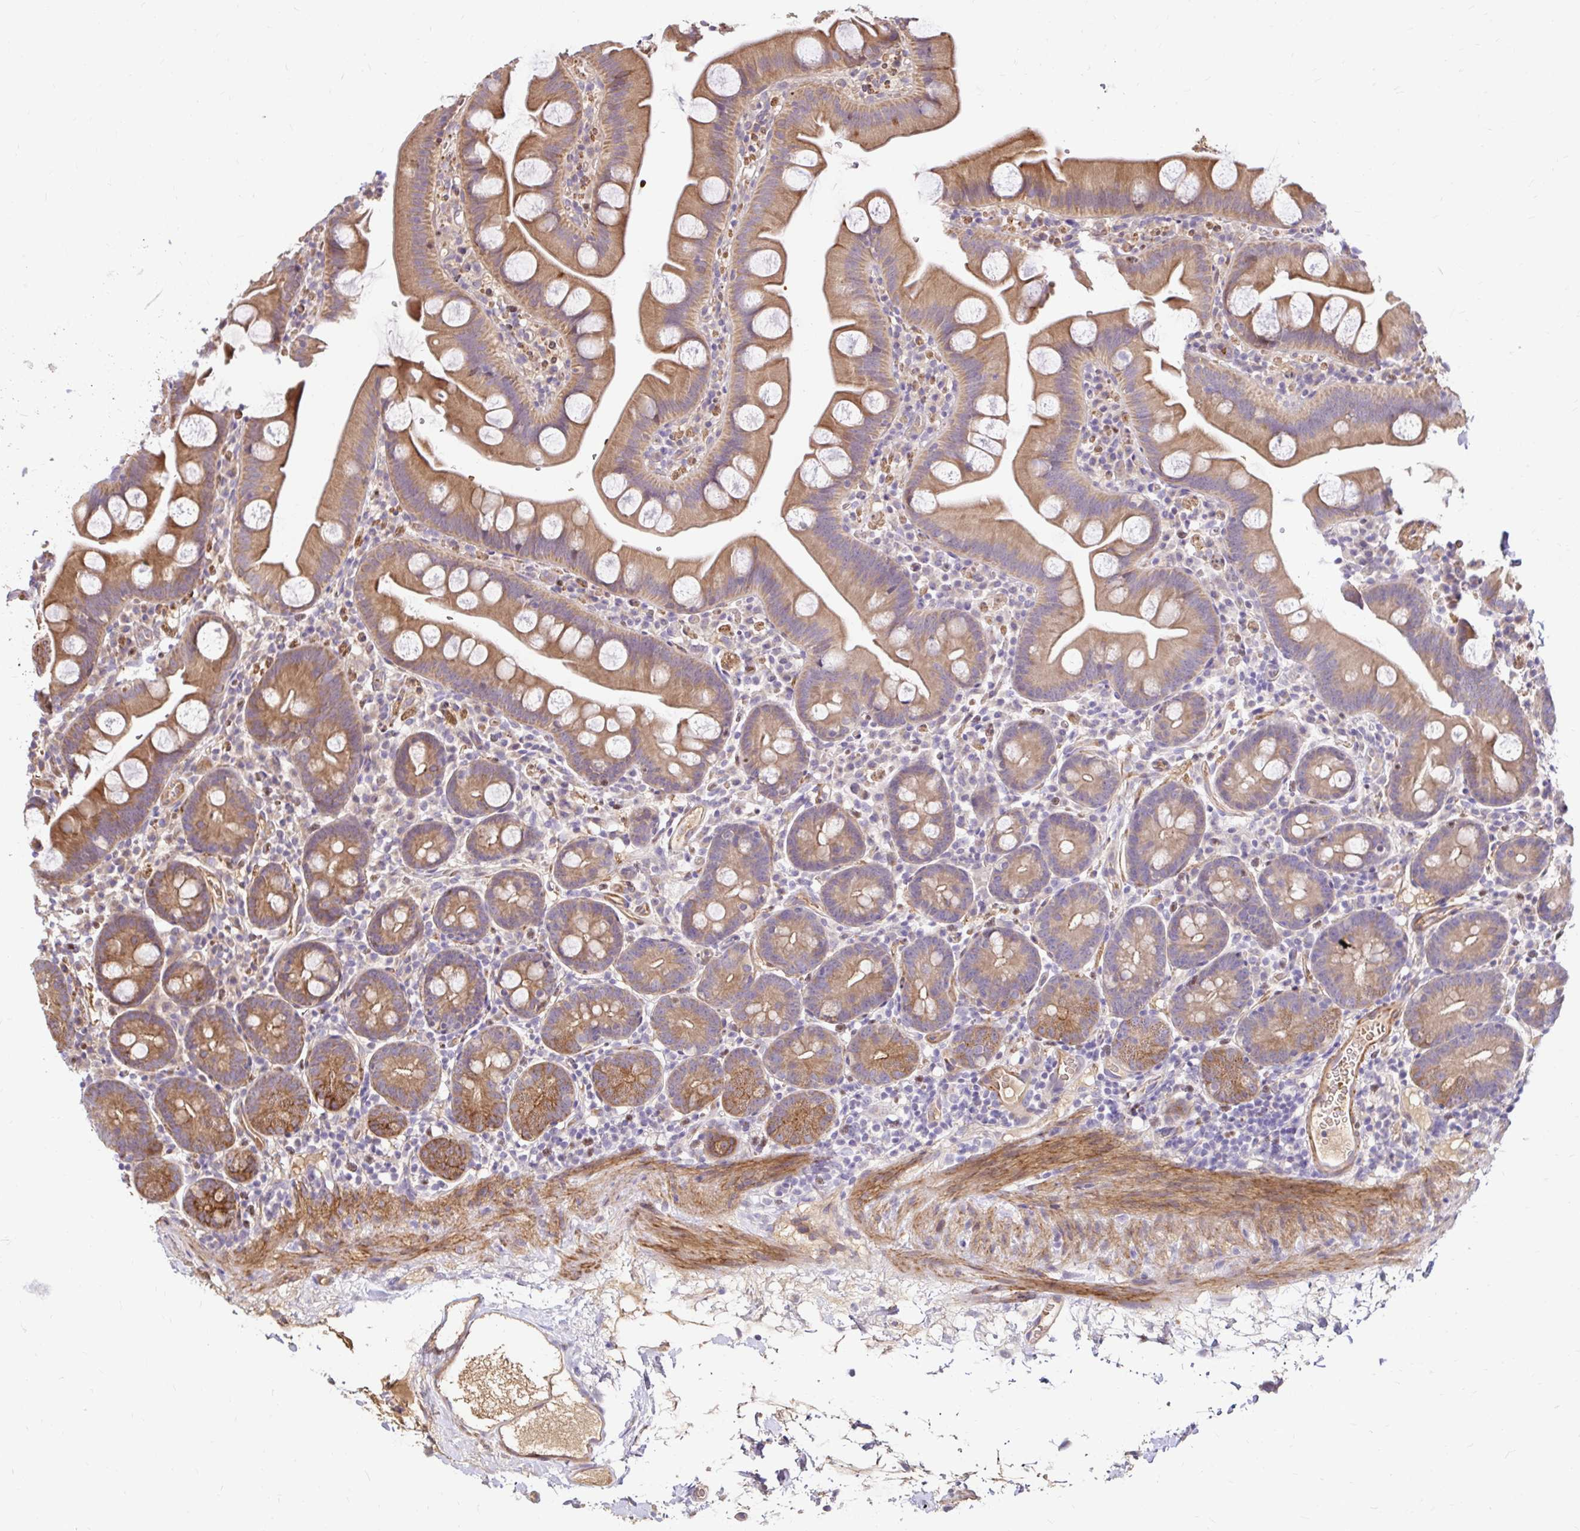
{"staining": {"intensity": "moderate", "quantity": ">75%", "location": "cytoplasmic/membranous"}, "tissue": "small intestine", "cell_type": "Glandular cells", "image_type": "normal", "snomed": [{"axis": "morphology", "description": "Normal tissue, NOS"}, {"axis": "topography", "description": "Small intestine"}], "caption": "Immunohistochemical staining of normal small intestine demonstrates moderate cytoplasmic/membranous protein expression in approximately >75% of glandular cells.", "gene": "ARHGEF37", "patient": {"sex": "female", "age": 68}}